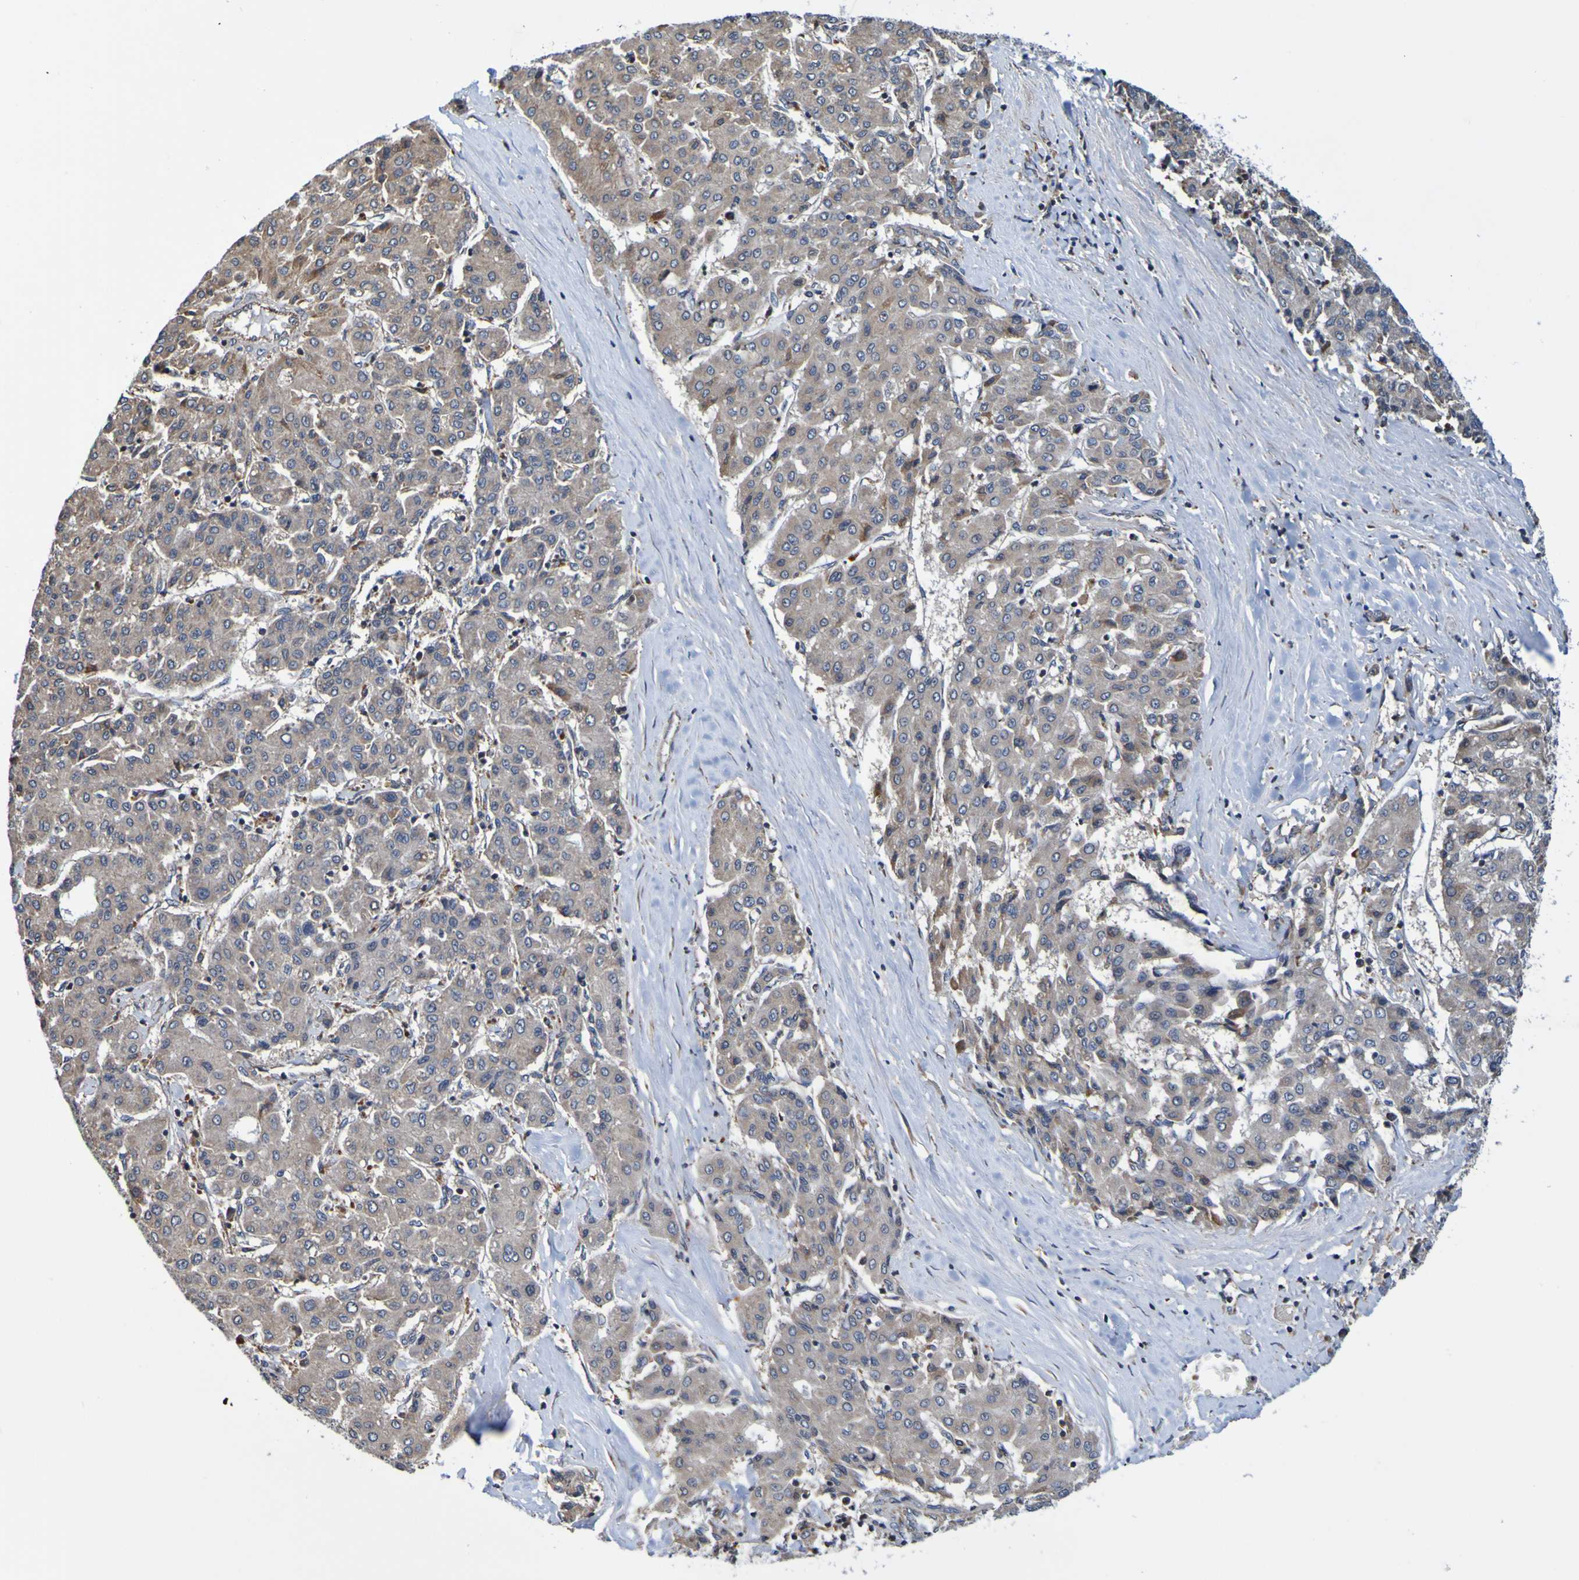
{"staining": {"intensity": "moderate", "quantity": ">75%", "location": "cytoplasmic/membranous"}, "tissue": "liver cancer", "cell_type": "Tumor cells", "image_type": "cancer", "snomed": [{"axis": "morphology", "description": "Carcinoma, Hepatocellular, NOS"}, {"axis": "topography", "description": "Liver"}], "caption": "Immunohistochemistry (IHC) micrograph of neoplastic tissue: liver cancer stained using IHC exhibits medium levels of moderate protein expression localized specifically in the cytoplasmic/membranous of tumor cells, appearing as a cytoplasmic/membranous brown color.", "gene": "AXIN1", "patient": {"sex": "male", "age": 65}}